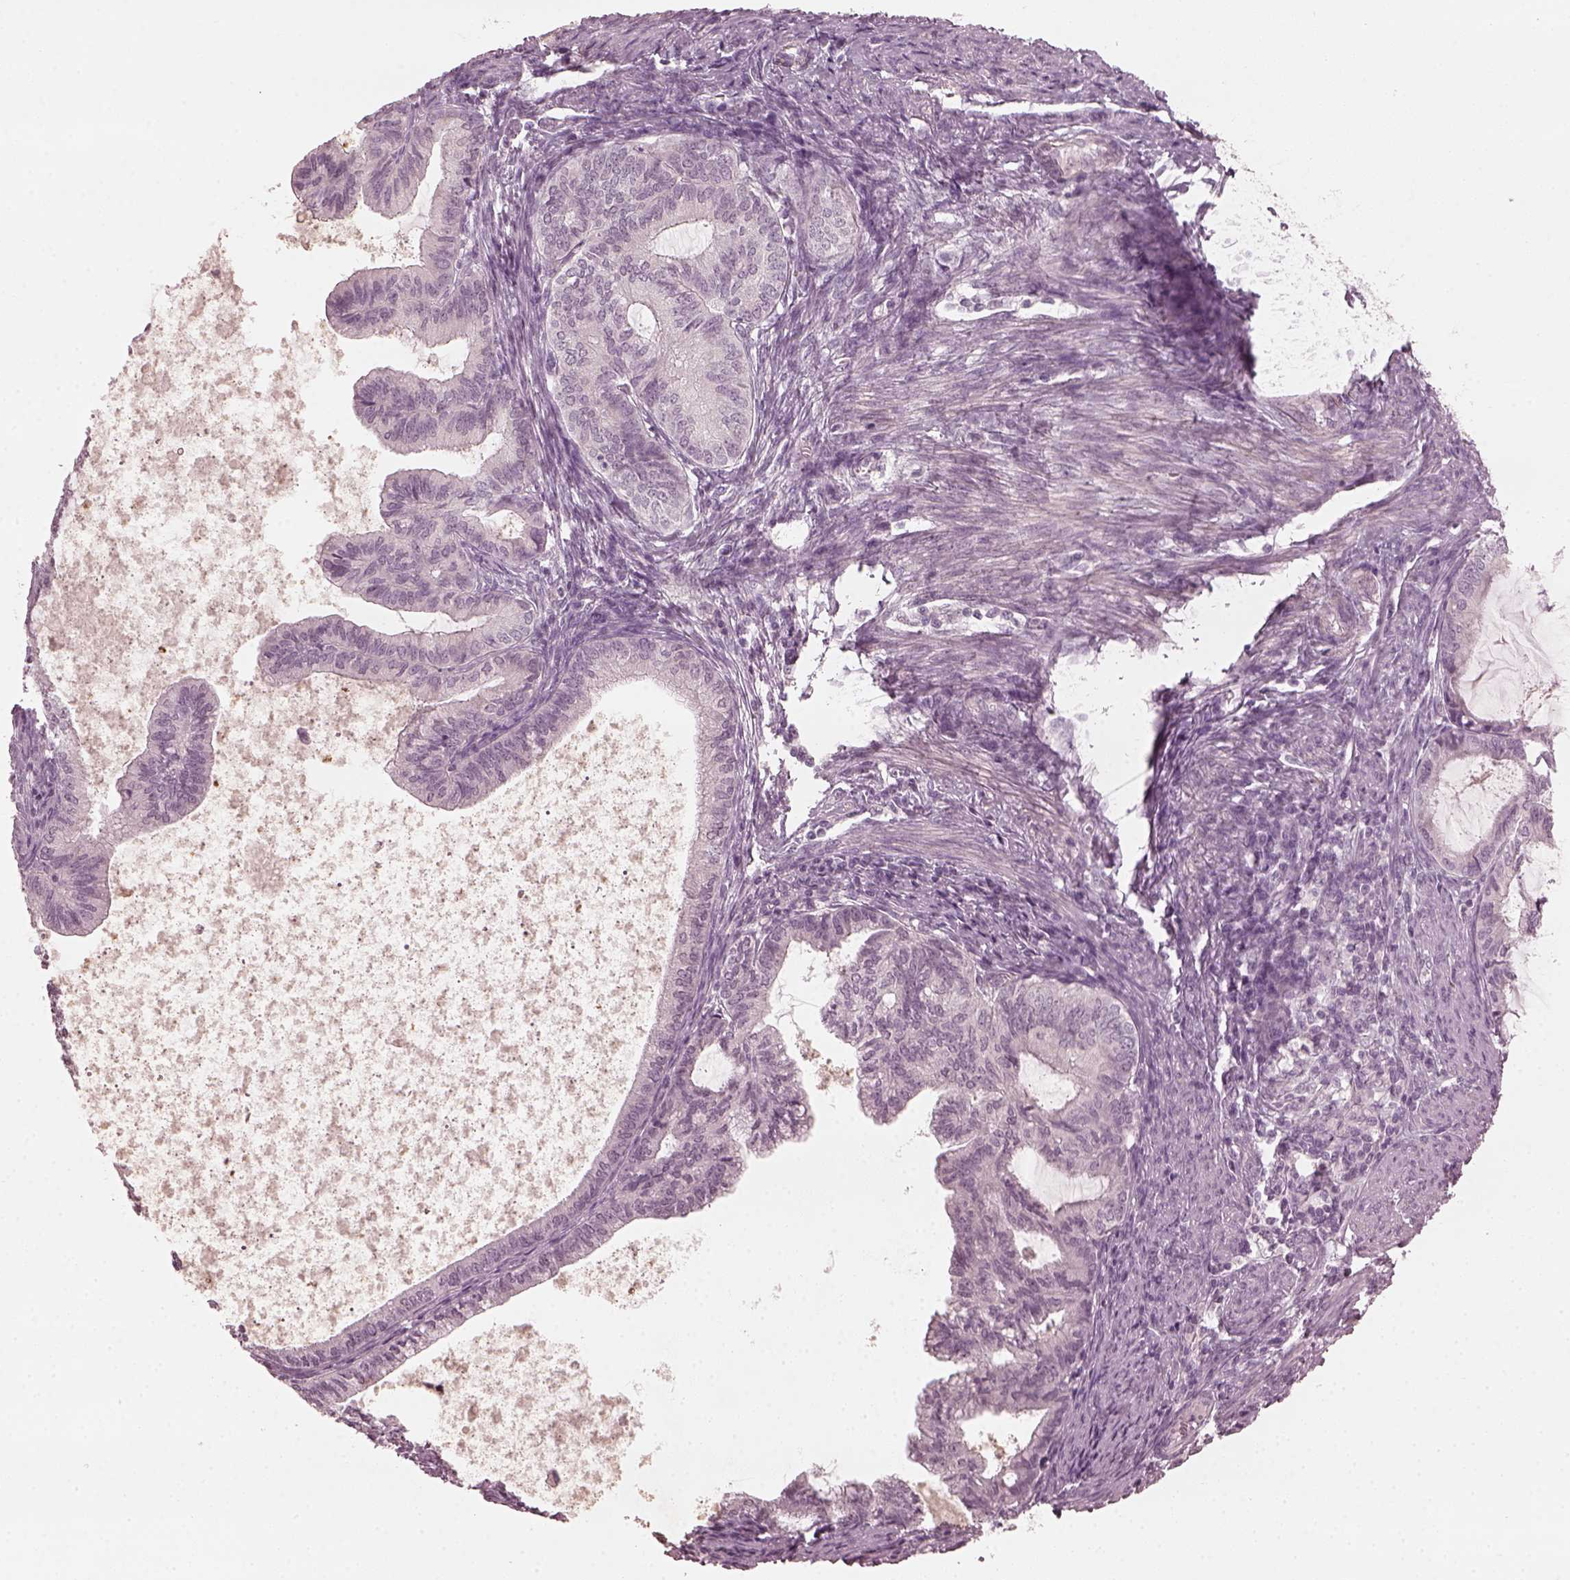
{"staining": {"intensity": "negative", "quantity": "none", "location": "none"}, "tissue": "endometrial cancer", "cell_type": "Tumor cells", "image_type": "cancer", "snomed": [{"axis": "morphology", "description": "Adenocarcinoma, NOS"}, {"axis": "topography", "description": "Endometrium"}], "caption": "DAB immunohistochemical staining of human endometrial cancer demonstrates no significant staining in tumor cells.", "gene": "CCDC170", "patient": {"sex": "female", "age": 86}}